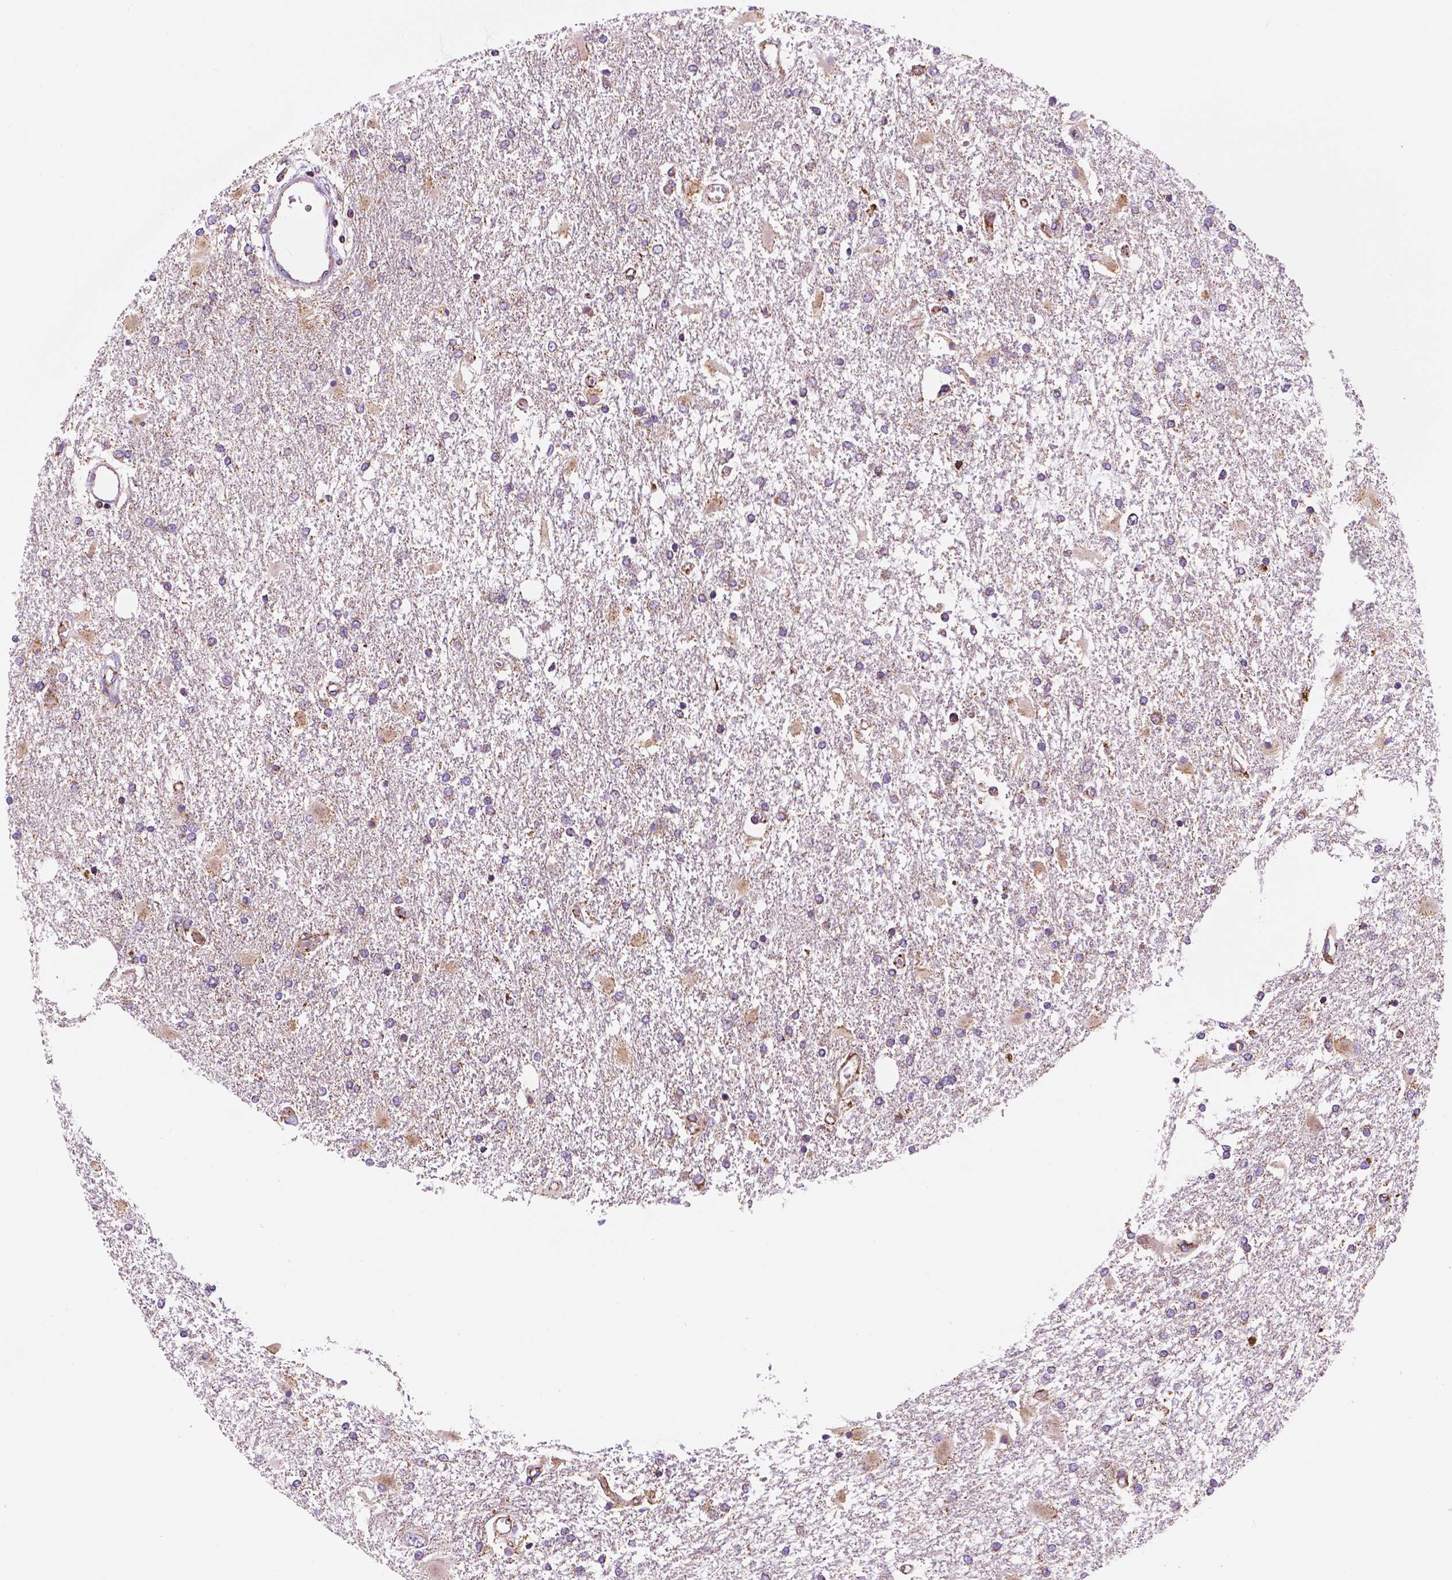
{"staining": {"intensity": "negative", "quantity": "none", "location": "none"}, "tissue": "glioma", "cell_type": "Tumor cells", "image_type": "cancer", "snomed": [{"axis": "morphology", "description": "Glioma, malignant, High grade"}, {"axis": "topography", "description": "Cerebral cortex"}], "caption": "DAB immunohistochemical staining of human malignant glioma (high-grade) demonstrates no significant expression in tumor cells.", "gene": "GEMIN4", "patient": {"sex": "male", "age": 79}}